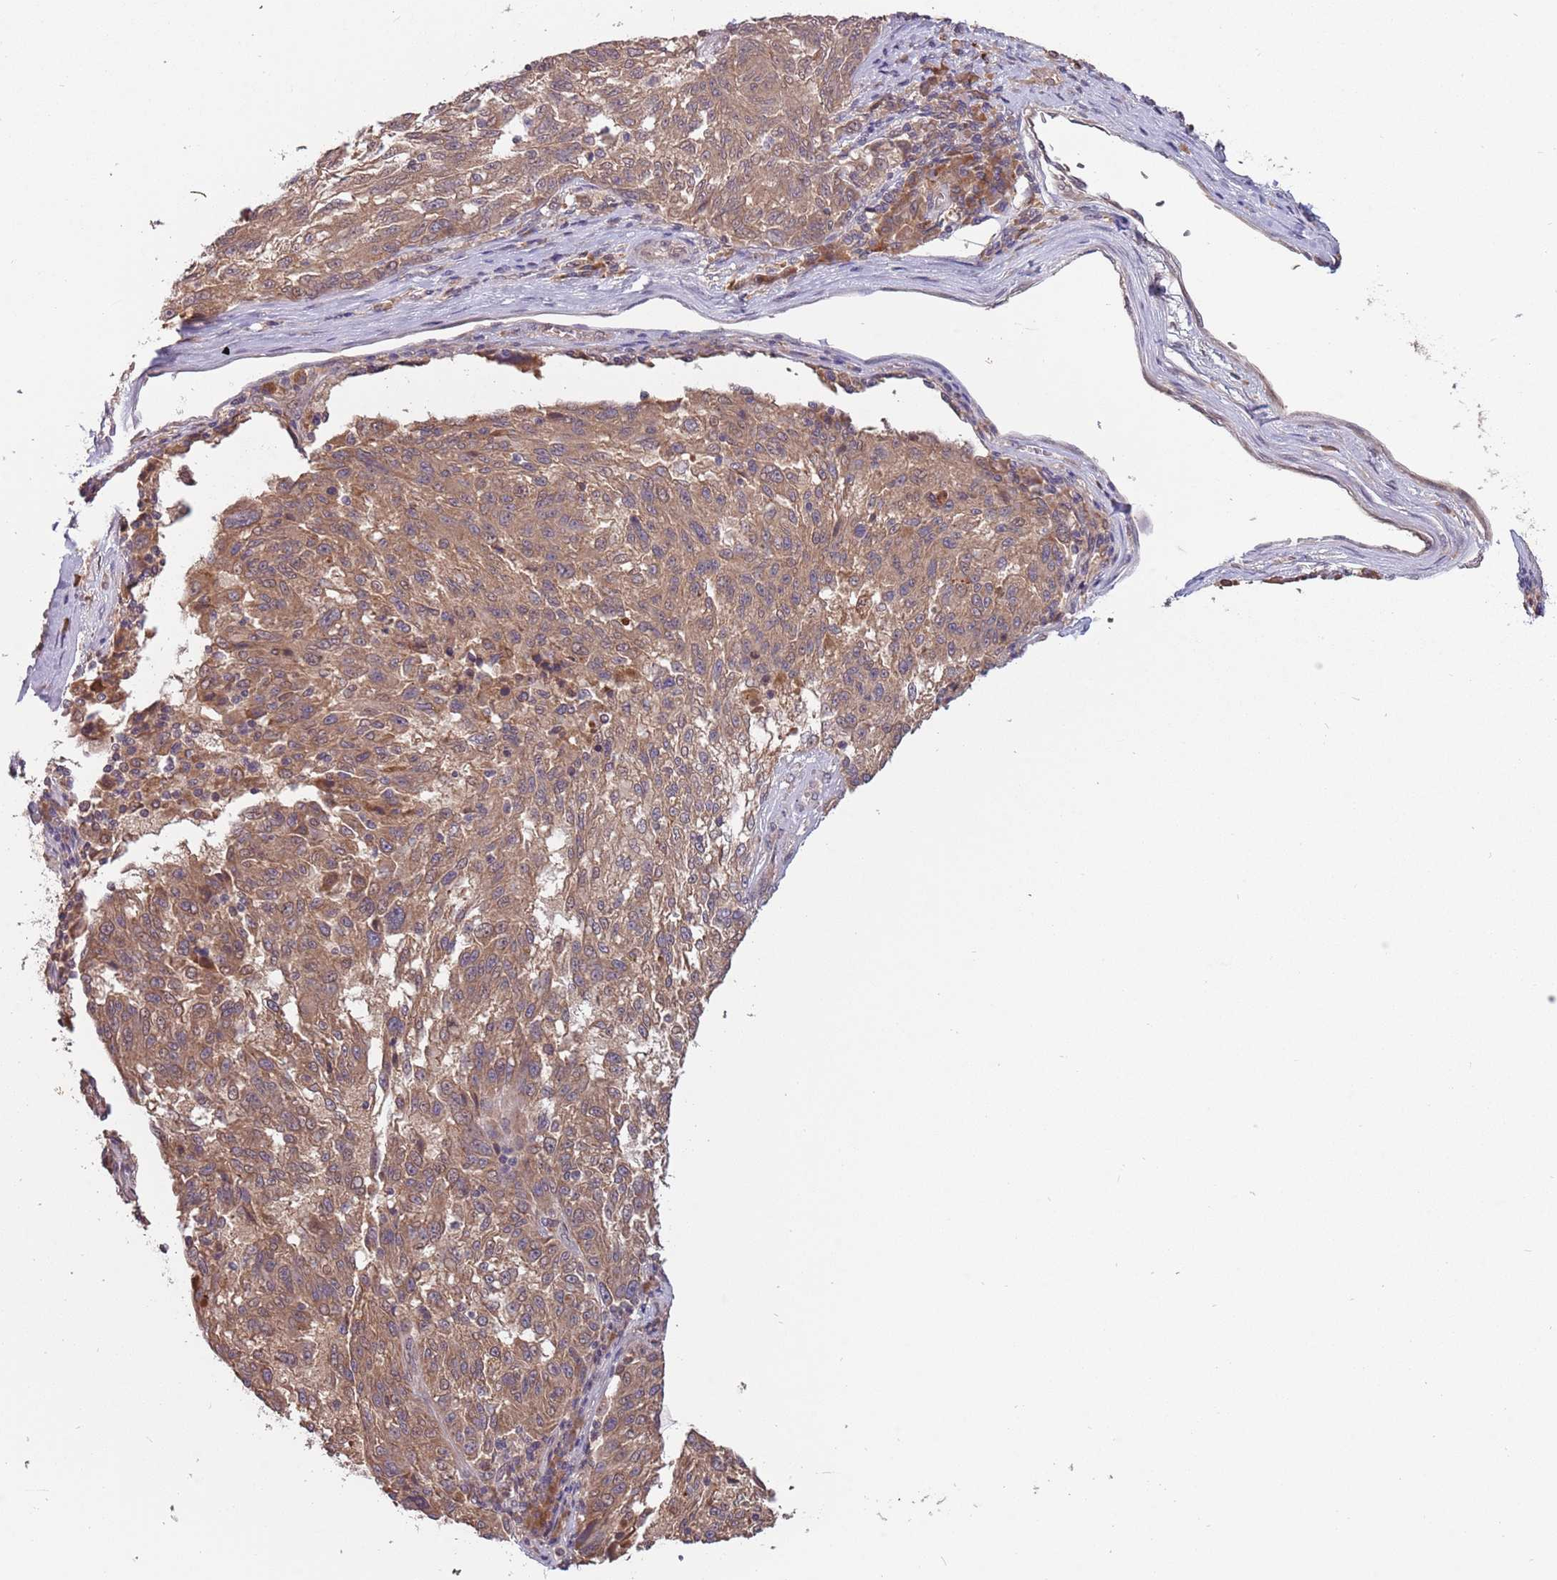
{"staining": {"intensity": "moderate", "quantity": ">75%", "location": "cytoplasmic/membranous"}, "tissue": "melanoma", "cell_type": "Tumor cells", "image_type": "cancer", "snomed": [{"axis": "morphology", "description": "Malignant melanoma, NOS"}, {"axis": "topography", "description": "Skin"}], "caption": "A photomicrograph showing moderate cytoplasmic/membranous expression in about >75% of tumor cells in melanoma, as visualized by brown immunohistochemical staining.", "gene": "USP32", "patient": {"sex": "male", "age": 53}}